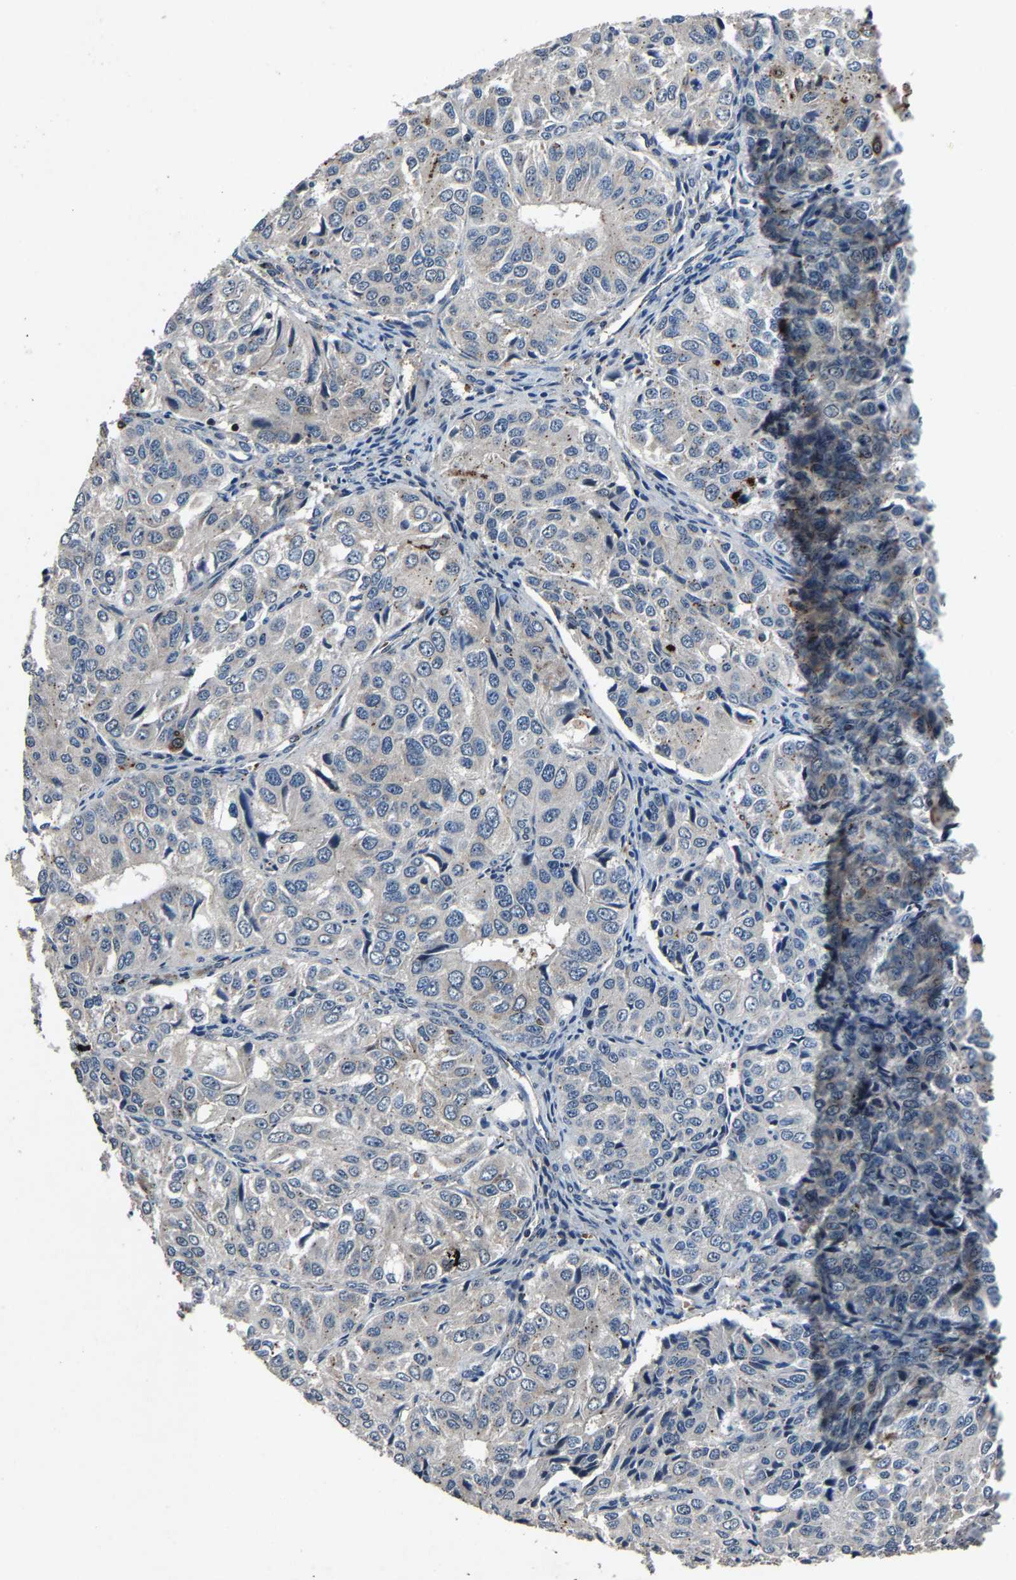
{"staining": {"intensity": "negative", "quantity": "none", "location": "none"}, "tissue": "ovarian cancer", "cell_type": "Tumor cells", "image_type": "cancer", "snomed": [{"axis": "morphology", "description": "Carcinoma, endometroid"}, {"axis": "topography", "description": "Ovary"}], "caption": "This is a histopathology image of IHC staining of ovarian endometroid carcinoma, which shows no expression in tumor cells. (Brightfield microscopy of DAB IHC at high magnification).", "gene": "PCNX2", "patient": {"sex": "female", "age": 51}}